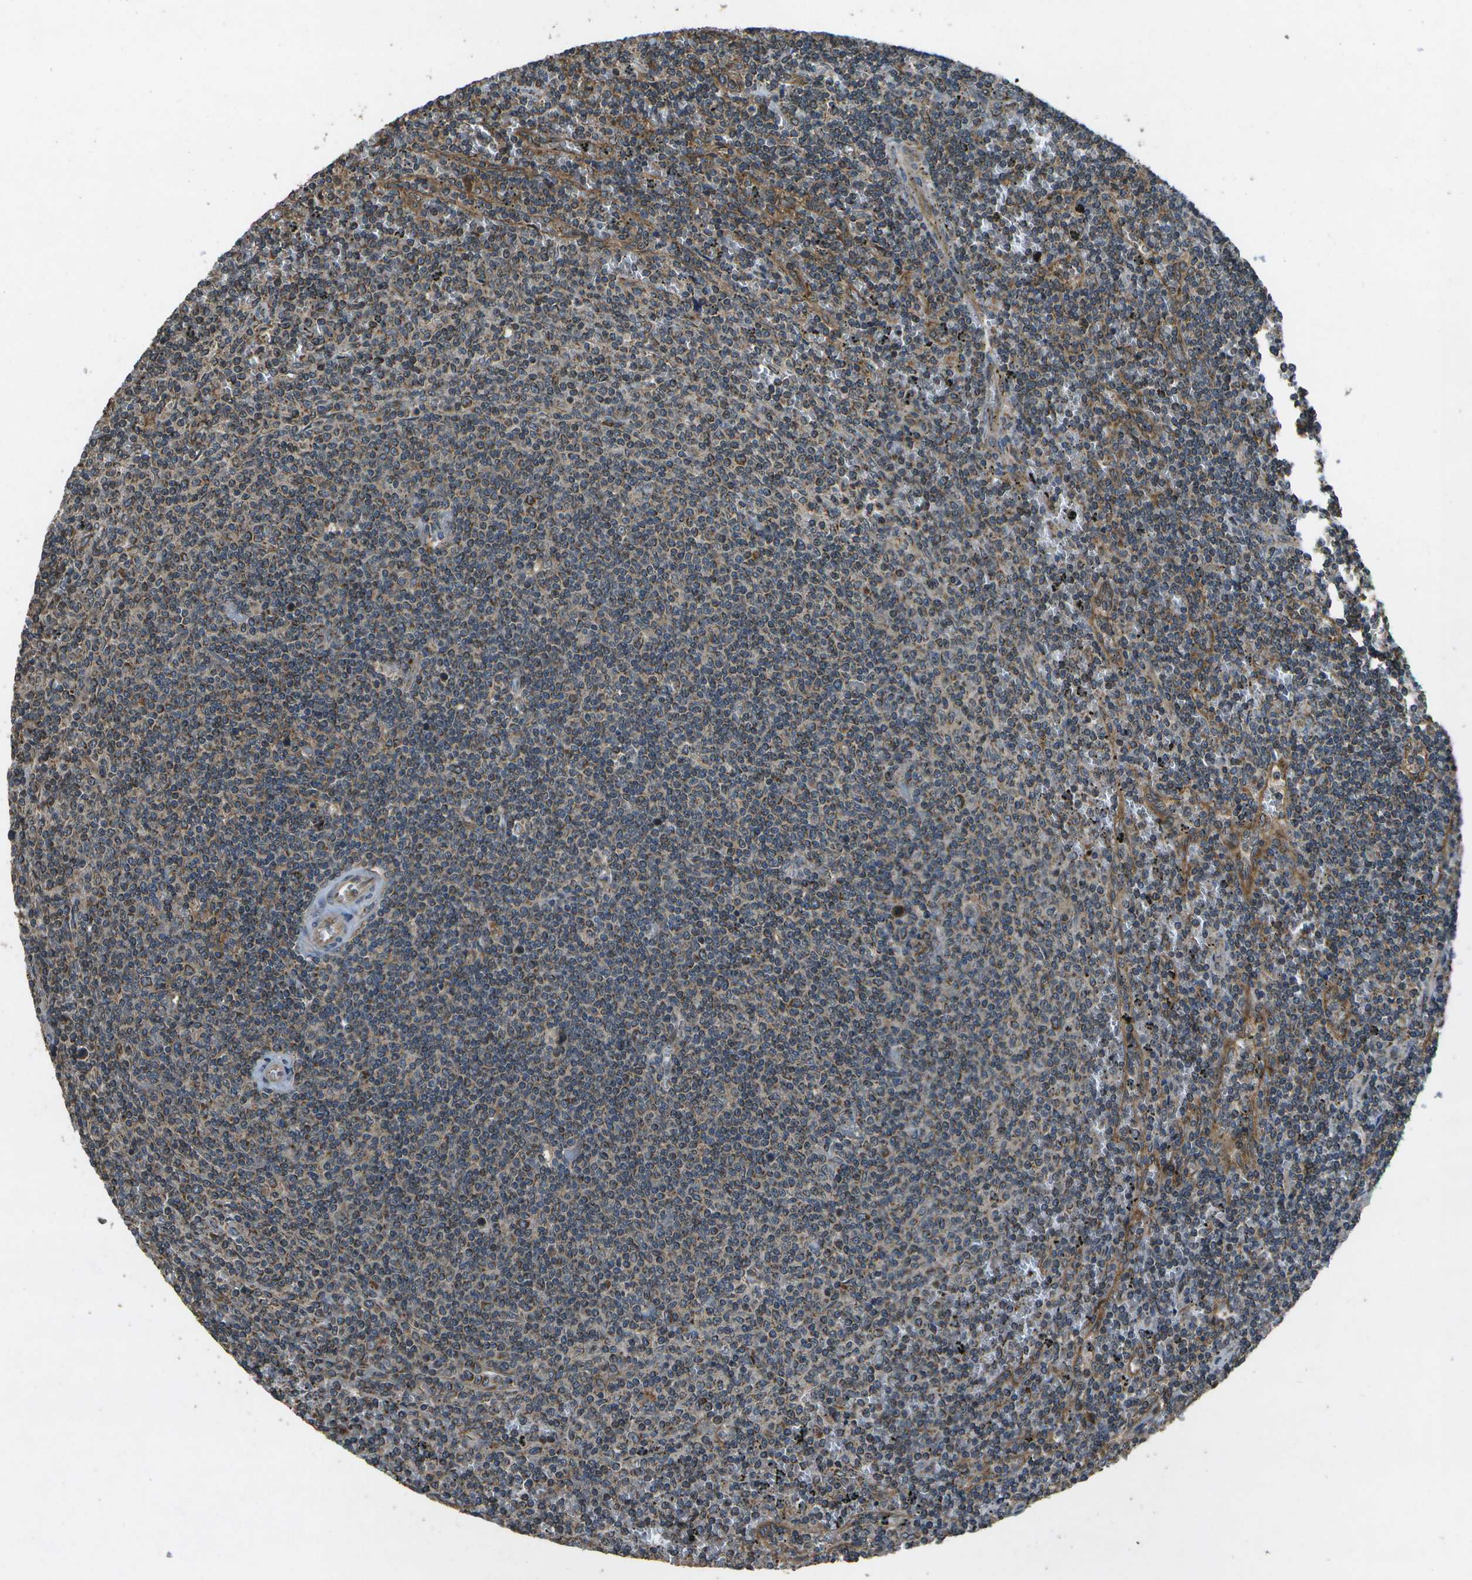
{"staining": {"intensity": "moderate", "quantity": "25%-75%", "location": "cytoplasmic/membranous"}, "tissue": "lymphoma", "cell_type": "Tumor cells", "image_type": "cancer", "snomed": [{"axis": "morphology", "description": "Malignant lymphoma, non-Hodgkin's type, Low grade"}, {"axis": "topography", "description": "Spleen"}], "caption": "Moderate cytoplasmic/membranous positivity for a protein is appreciated in approximately 25%-75% of tumor cells of lymphoma using IHC.", "gene": "HFE", "patient": {"sex": "female", "age": 50}}